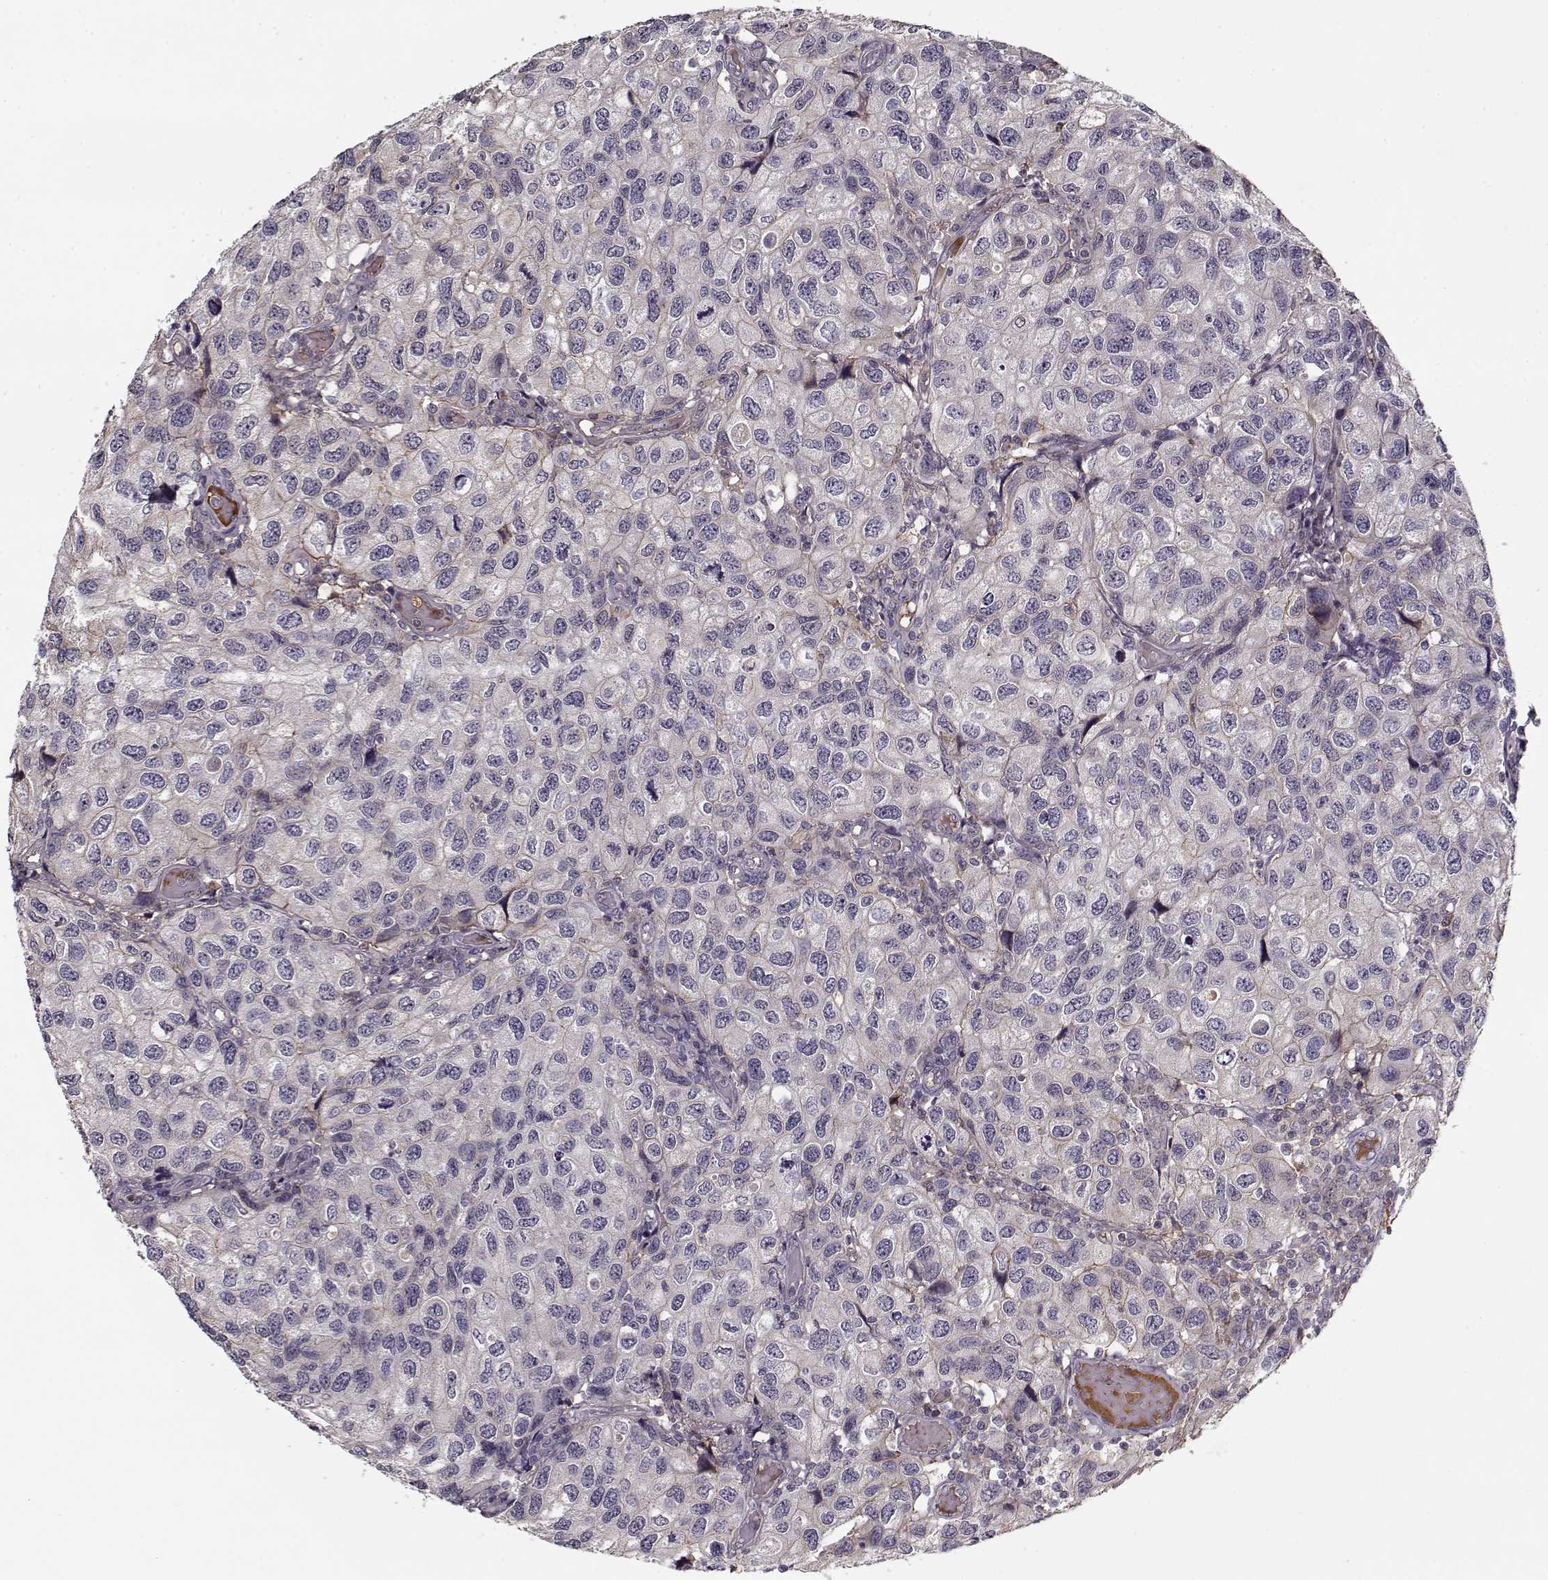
{"staining": {"intensity": "negative", "quantity": "none", "location": "none"}, "tissue": "urothelial cancer", "cell_type": "Tumor cells", "image_type": "cancer", "snomed": [{"axis": "morphology", "description": "Urothelial carcinoma, High grade"}, {"axis": "topography", "description": "Urinary bladder"}], "caption": "Tumor cells show no significant positivity in urothelial cancer.", "gene": "AFM", "patient": {"sex": "male", "age": 79}}